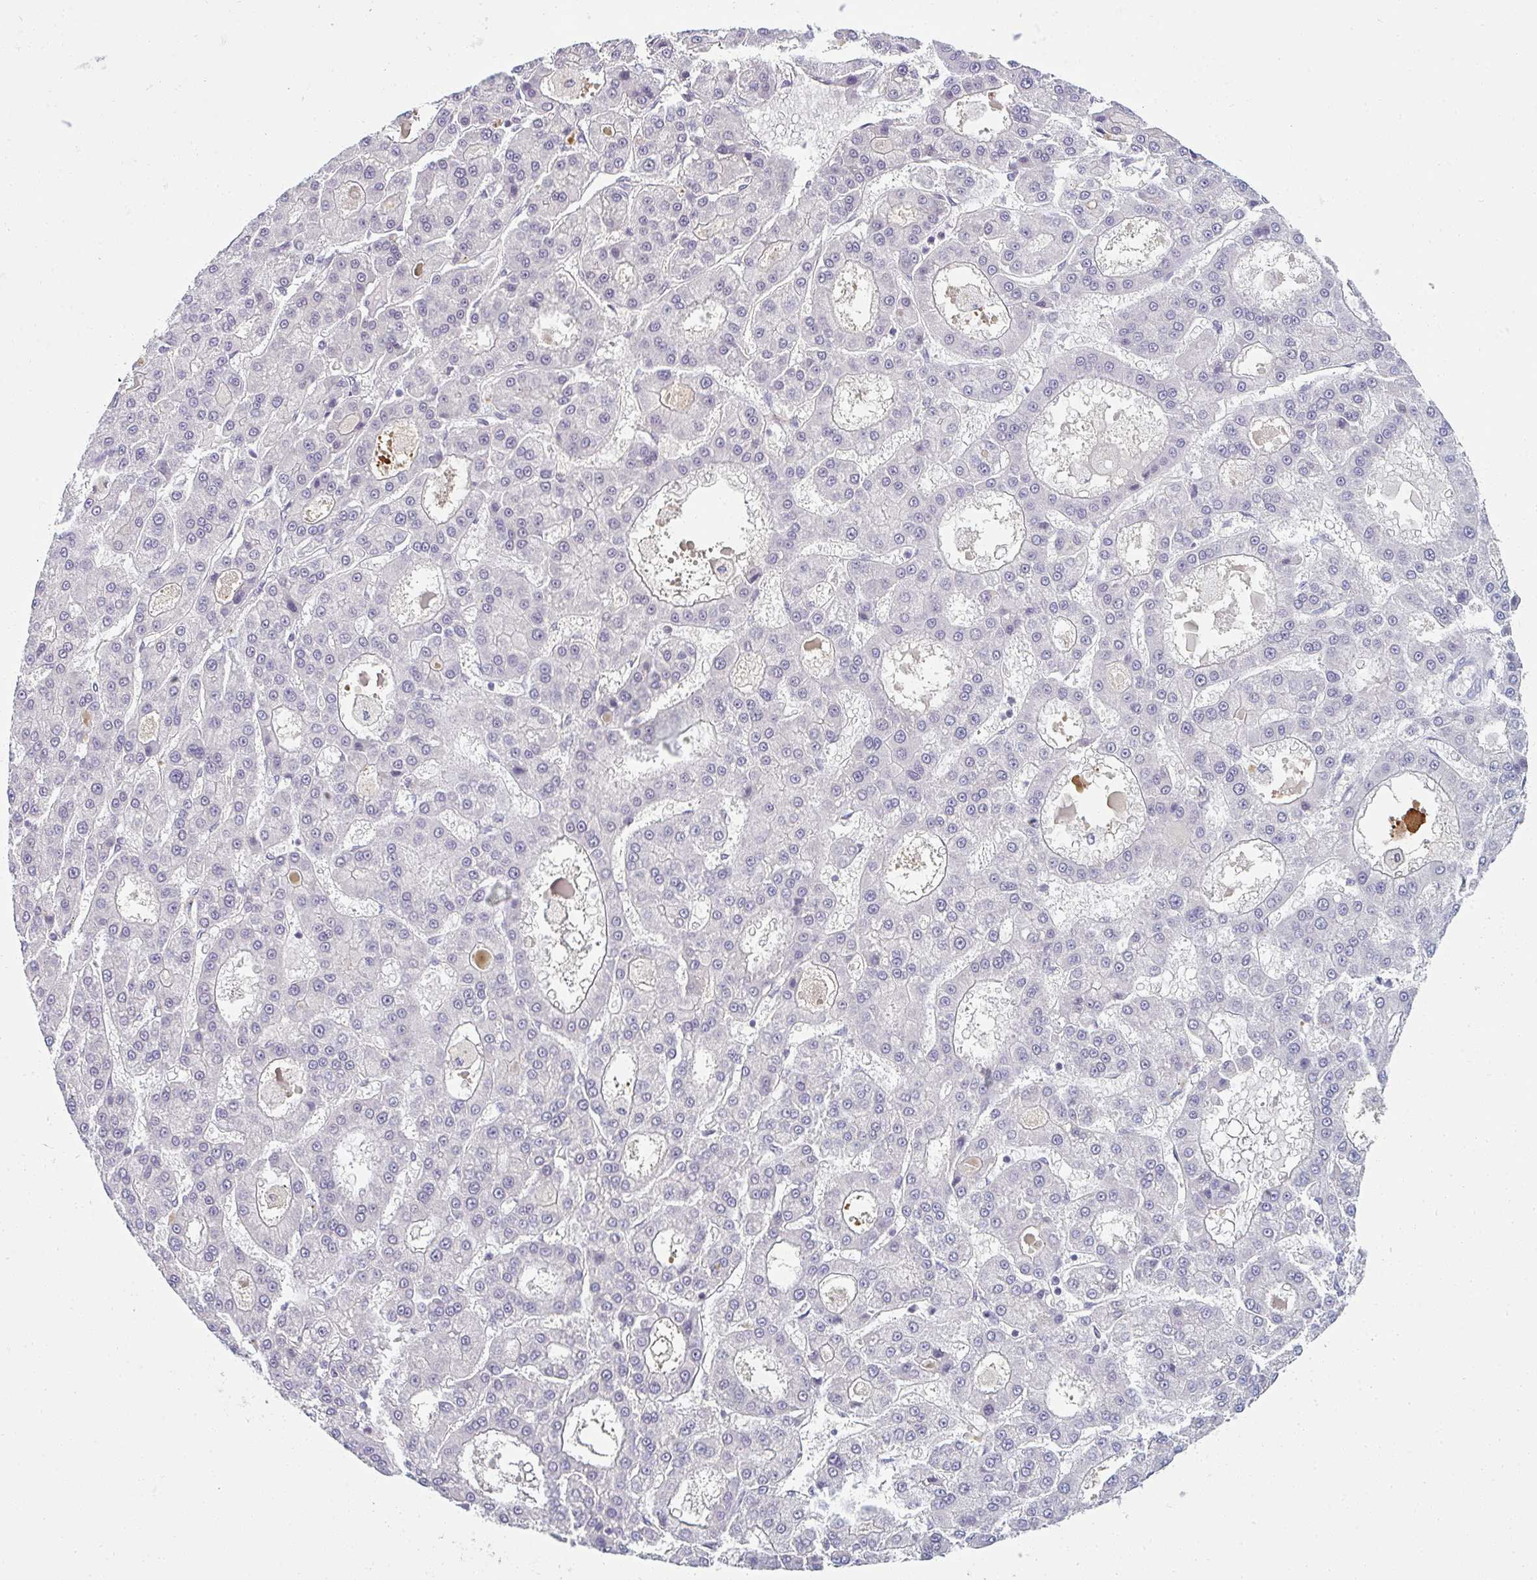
{"staining": {"intensity": "negative", "quantity": "none", "location": "none"}, "tissue": "liver cancer", "cell_type": "Tumor cells", "image_type": "cancer", "snomed": [{"axis": "morphology", "description": "Carcinoma, Hepatocellular, NOS"}, {"axis": "topography", "description": "Liver"}], "caption": "Immunohistochemistry of liver hepatocellular carcinoma displays no positivity in tumor cells. Brightfield microscopy of IHC stained with DAB (3,3'-diaminobenzidine) (brown) and hematoxylin (blue), captured at high magnification.", "gene": "PPFIA4", "patient": {"sex": "male", "age": 70}}